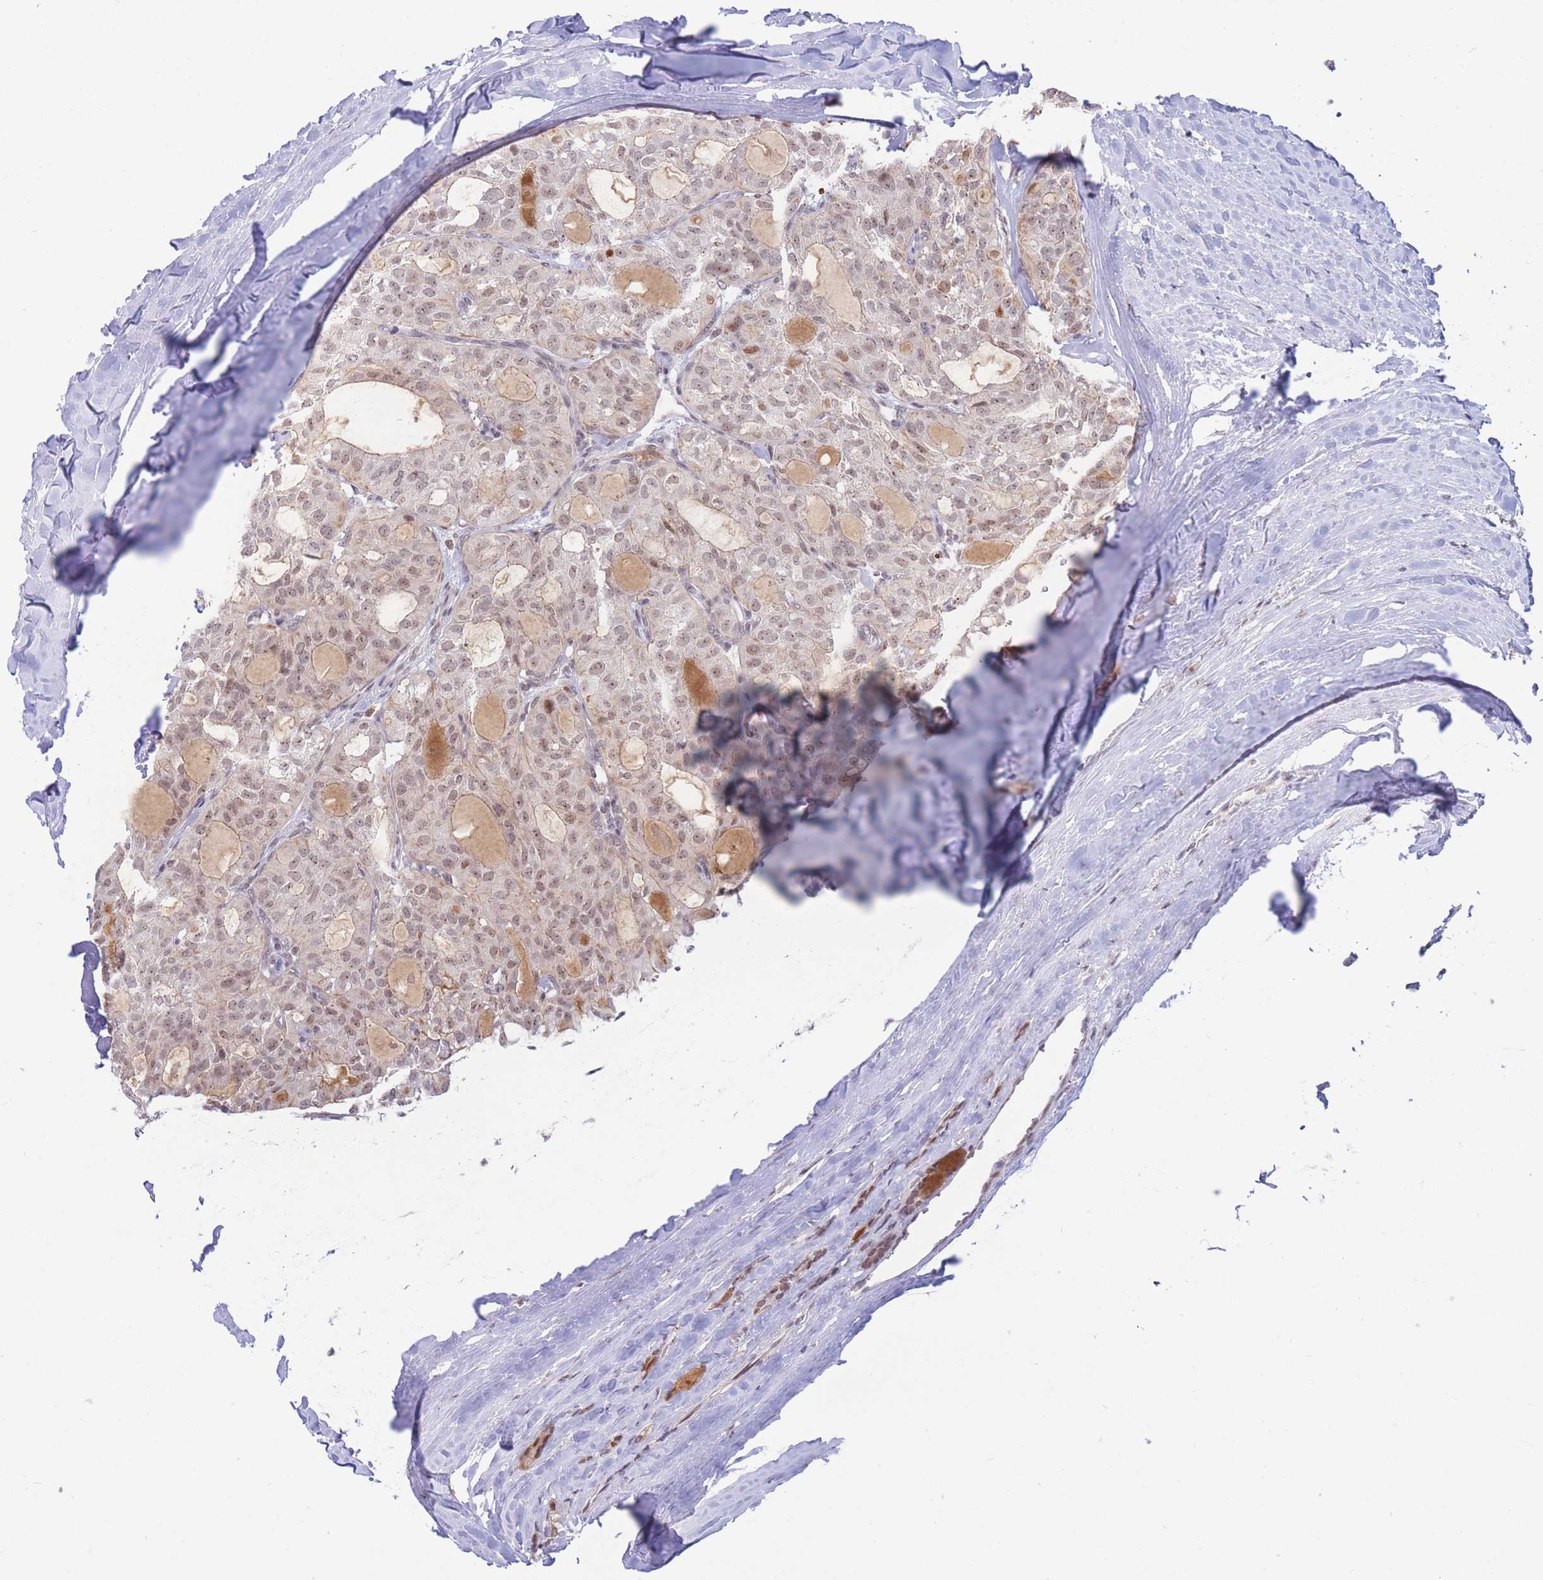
{"staining": {"intensity": "moderate", "quantity": "25%-75%", "location": "nuclear"}, "tissue": "thyroid cancer", "cell_type": "Tumor cells", "image_type": "cancer", "snomed": [{"axis": "morphology", "description": "Follicular adenoma carcinoma, NOS"}, {"axis": "topography", "description": "Thyroid gland"}], "caption": "Thyroid cancer tissue reveals moderate nuclear positivity in about 25%-75% of tumor cells, visualized by immunohistochemistry.", "gene": "TARBP2", "patient": {"sex": "male", "age": 75}}